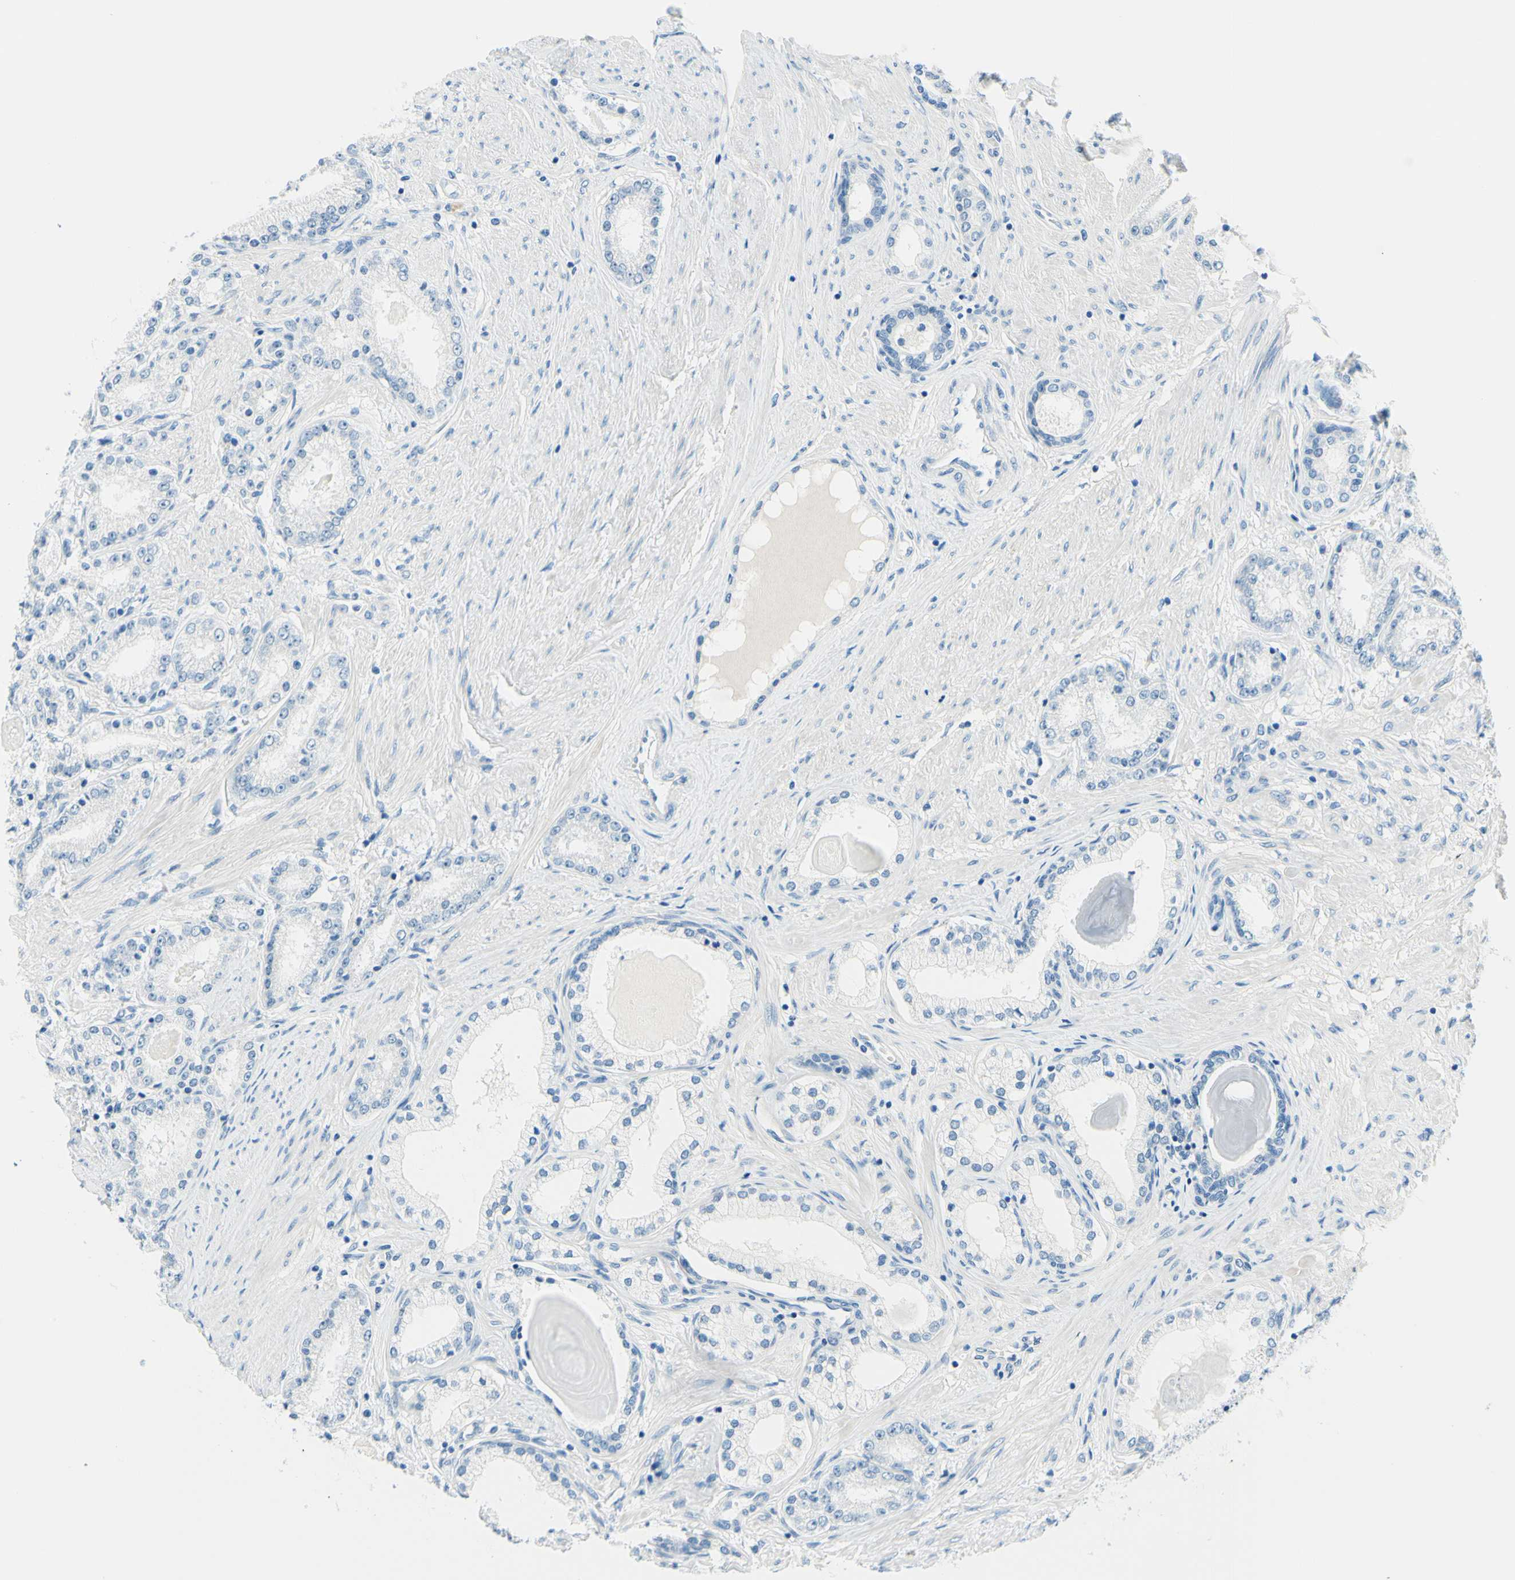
{"staining": {"intensity": "negative", "quantity": "none", "location": "none"}, "tissue": "prostate cancer", "cell_type": "Tumor cells", "image_type": "cancer", "snomed": [{"axis": "morphology", "description": "Adenocarcinoma, Low grade"}, {"axis": "topography", "description": "Prostate"}], "caption": "This is an immunohistochemistry micrograph of human prostate low-grade adenocarcinoma. There is no positivity in tumor cells.", "gene": "PASD1", "patient": {"sex": "male", "age": 63}}